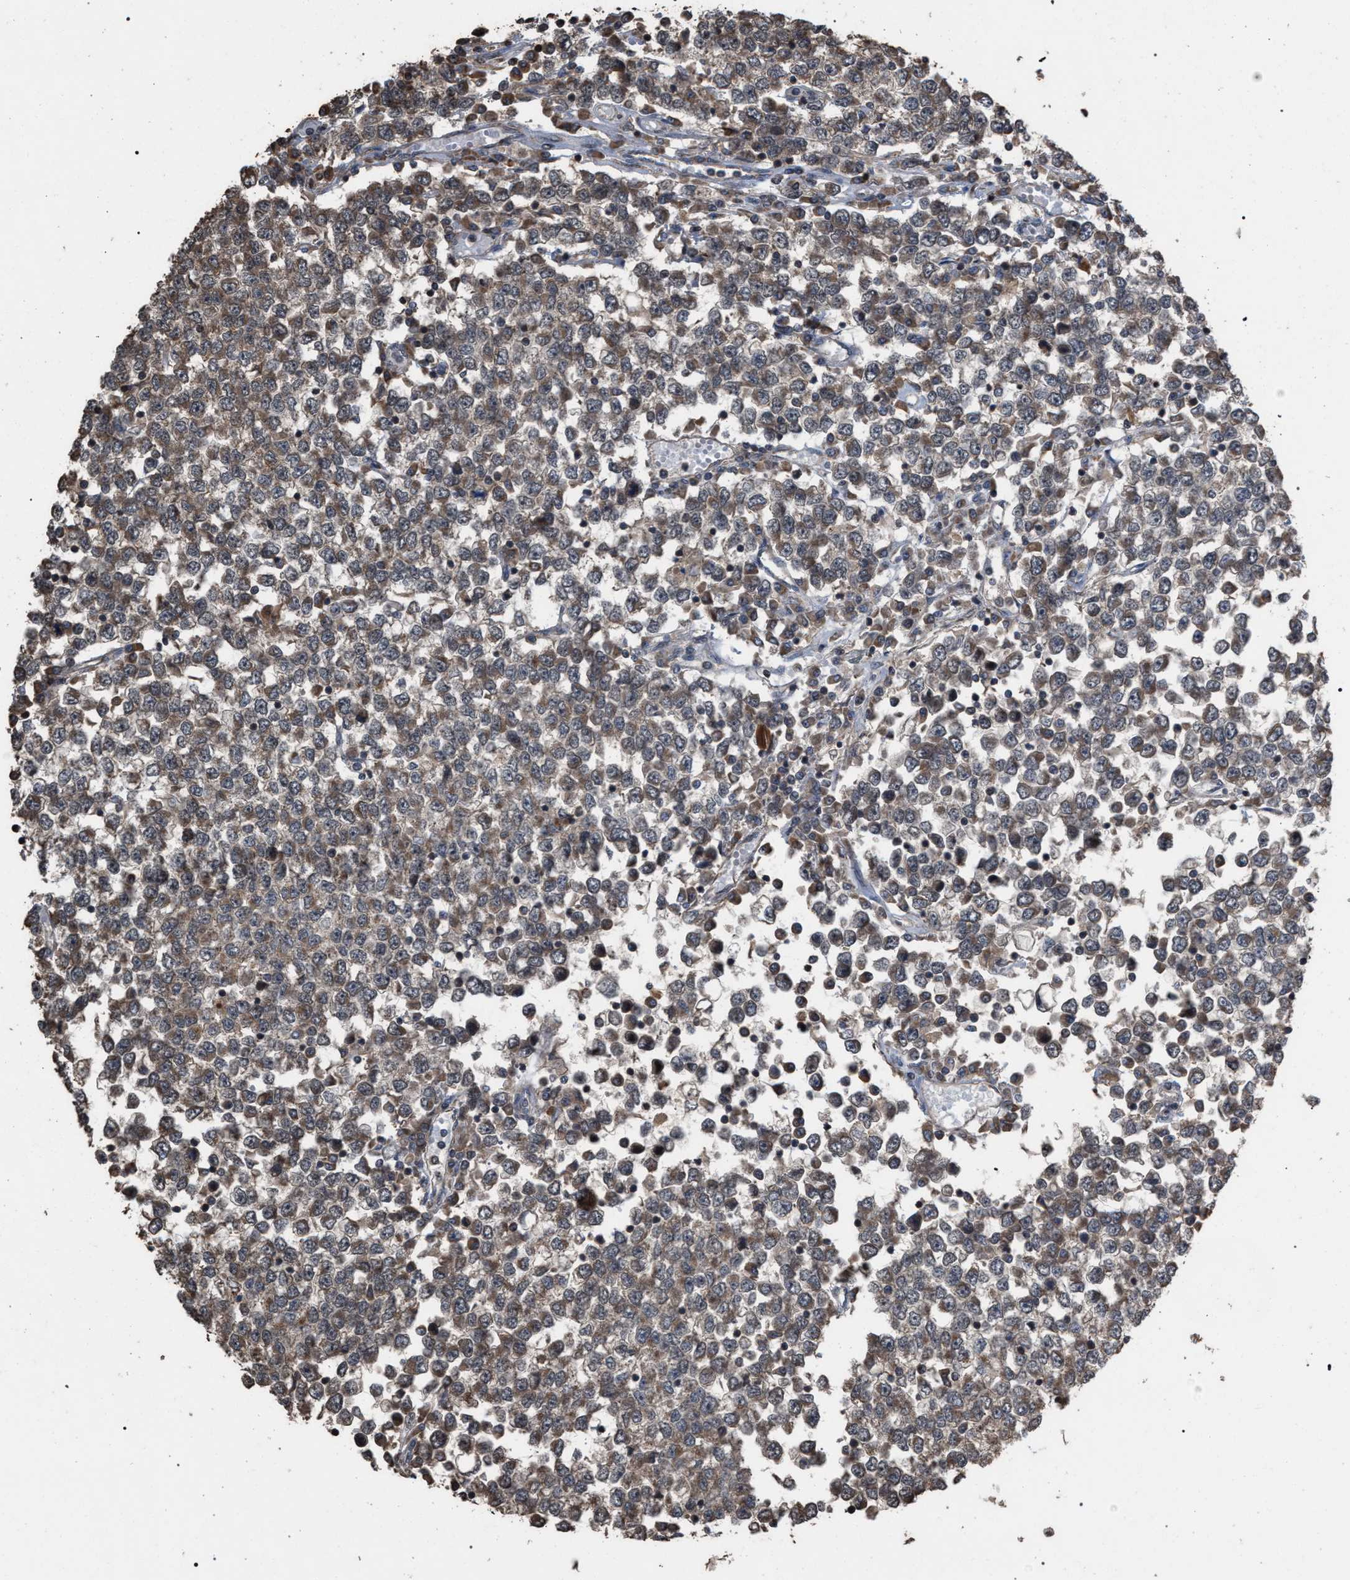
{"staining": {"intensity": "weak", "quantity": ">75%", "location": "cytoplasmic/membranous"}, "tissue": "testis cancer", "cell_type": "Tumor cells", "image_type": "cancer", "snomed": [{"axis": "morphology", "description": "Seminoma, NOS"}, {"axis": "topography", "description": "Testis"}], "caption": "Testis cancer stained with a protein marker displays weak staining in tumor cells.", "gene": "NAA35", "patient": {"sex": "male", "age": 65}}